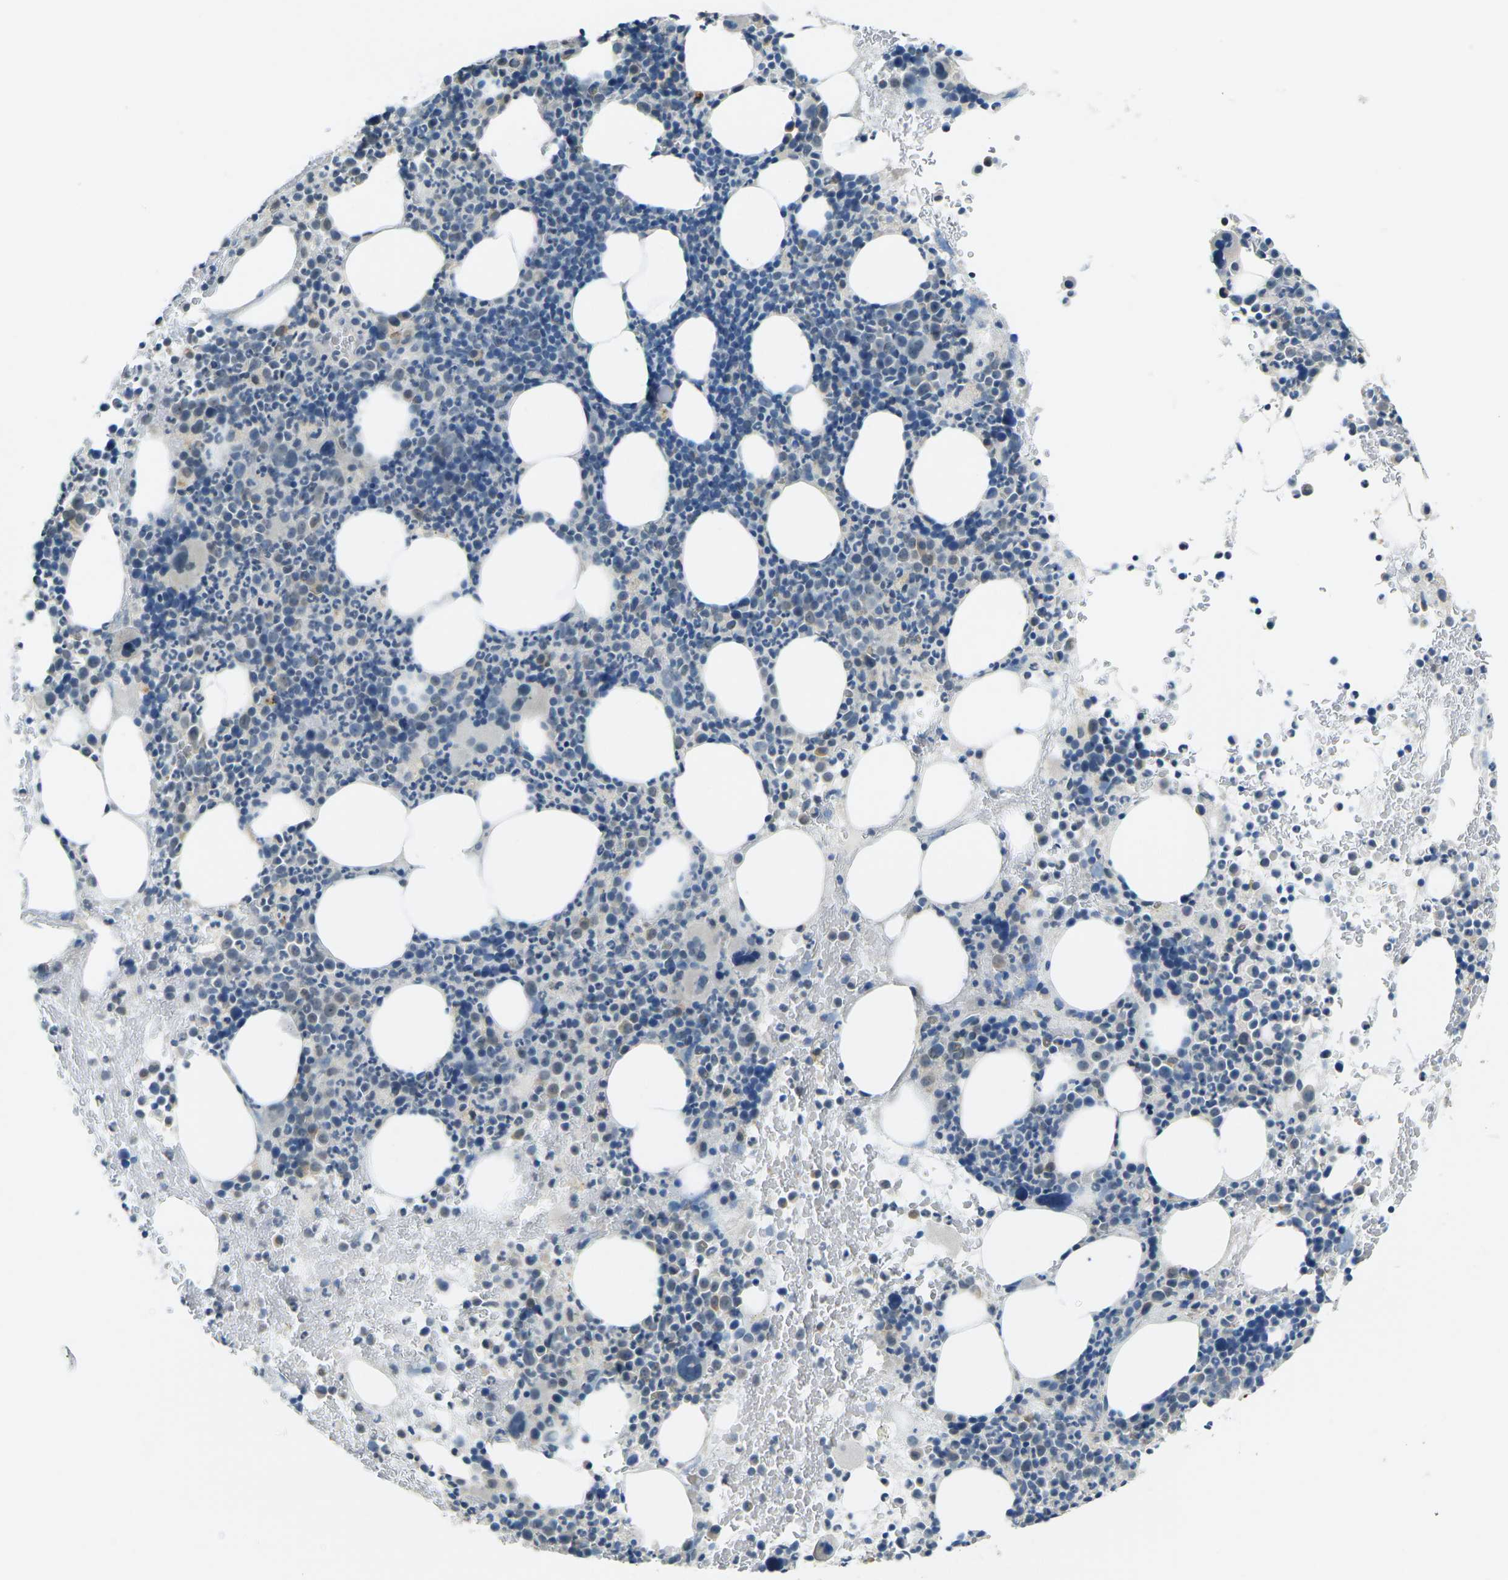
{"staining": {"intensity": "weak", "quantity": "<25%", "location": "cytoplasmic/membranous"}, "tissue": "bone marrow", "cell_type": "Hematopoietic cells", "image_type": "normal", "snomed": [{"axis": "morphology", "description": "Normal tissue, NOS"}, {"axis": "morphology", "description": "Inflammation, NOS"}, {"axis": "topography", "description": "Bone marrow"}], "caption": "A histopathology image of human bone marrow is negative for staining in hematopoietic cells.", "gene": "SPTBN2", "patient": {"sex": "male", "age": 73}}